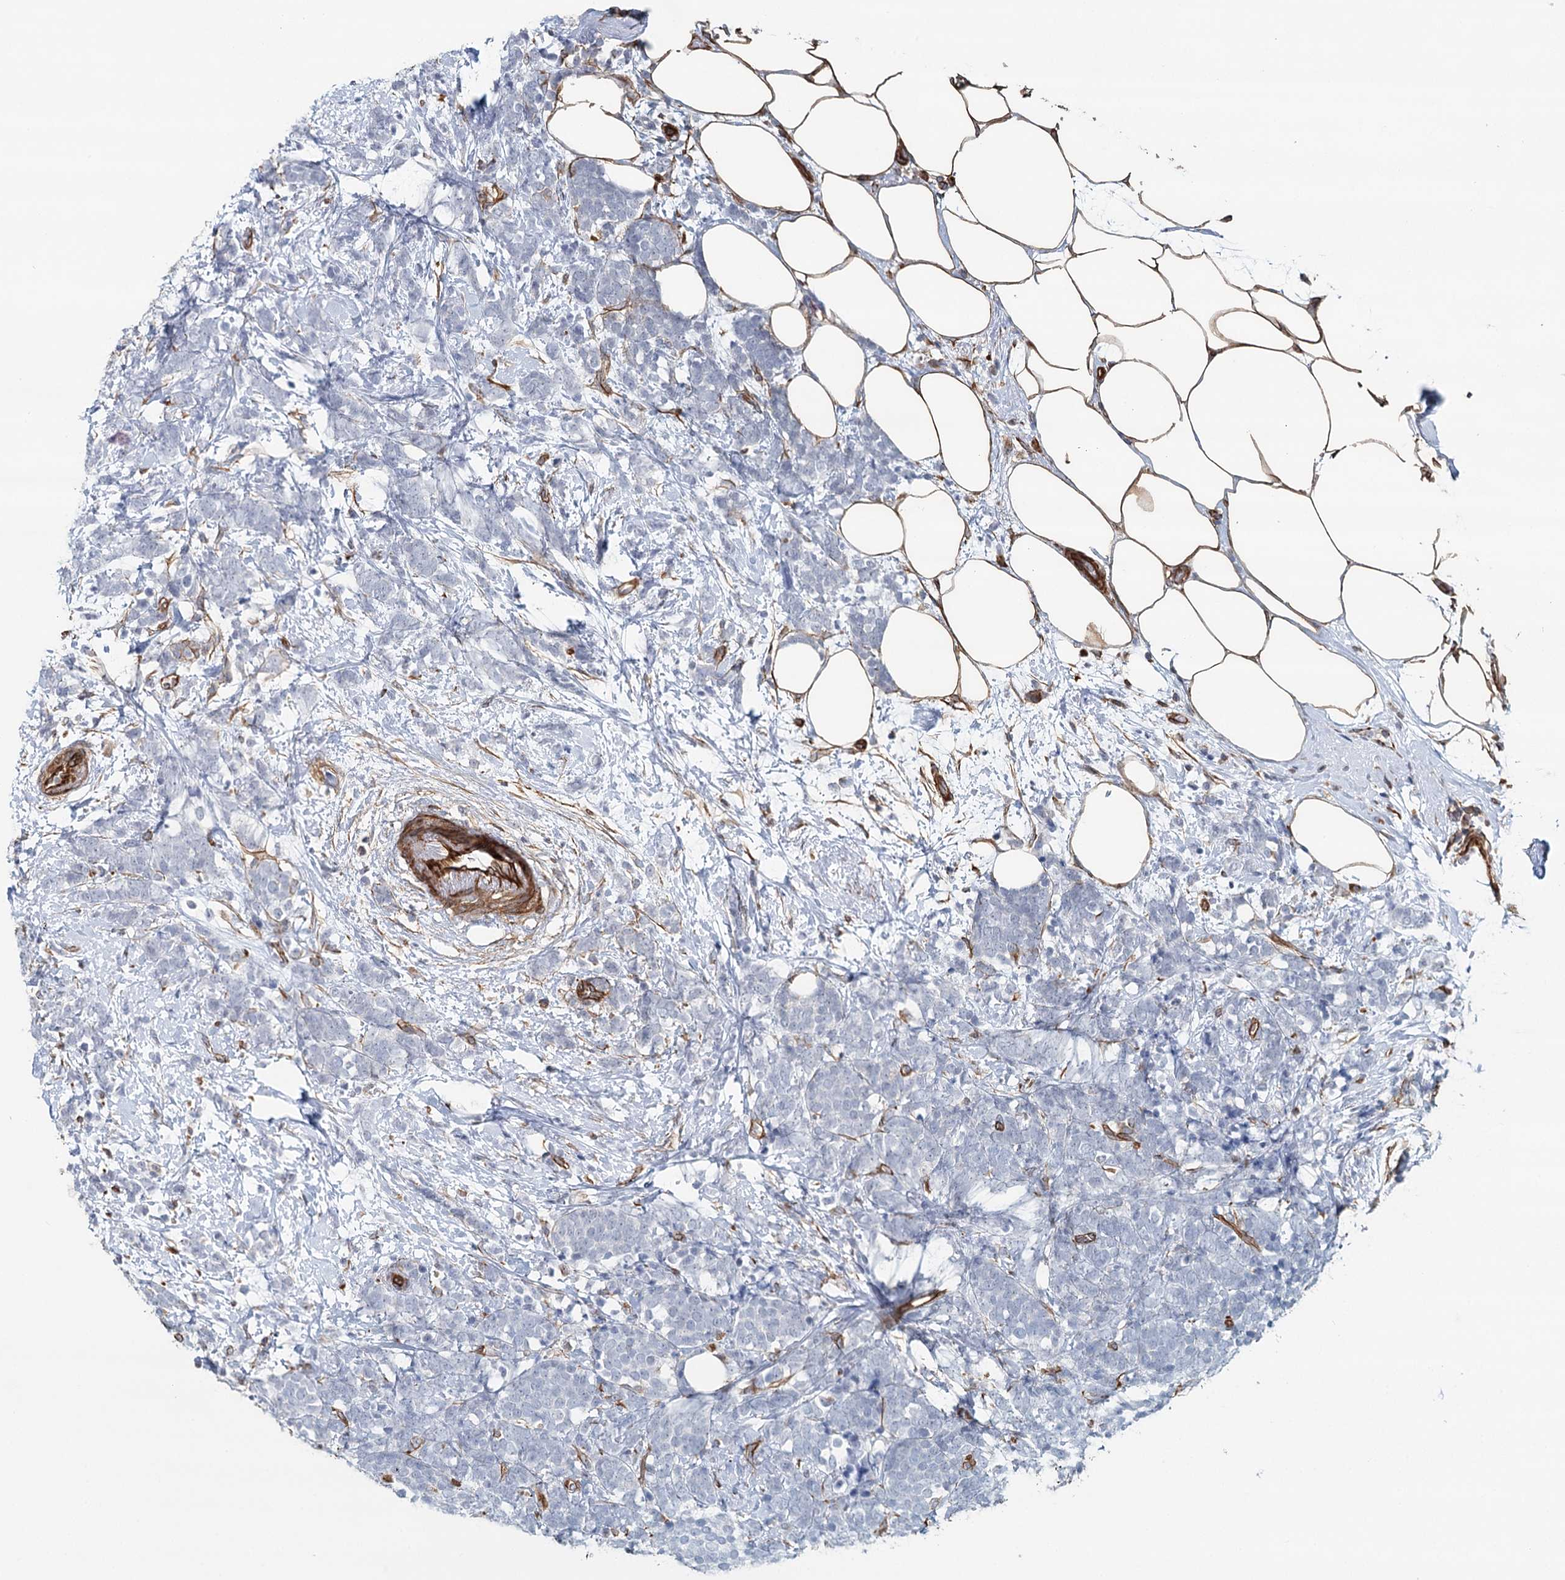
{"staining": {"intensity": "negative", "quantity": "none", "location": "none"}, "tissue": "breast cancer", "cell_type": "Tumor cells", "image_type": "cancer", "snomed": [{"axis": "morphology", "description": "Lobular carcinoma"}, {"axis": "topography", "description": "Breast"}], "caption": "A high-resolution histopathology image shows immunohistochemistry staining of lobular carcinoma (breast), which displays no significant positivity in tumor cells. (DAB immunohistochemistry (IHC) with hematoxylin counter stain).", "gene": "SYNPO", "patient": {"sex": "female", "age": 58}}